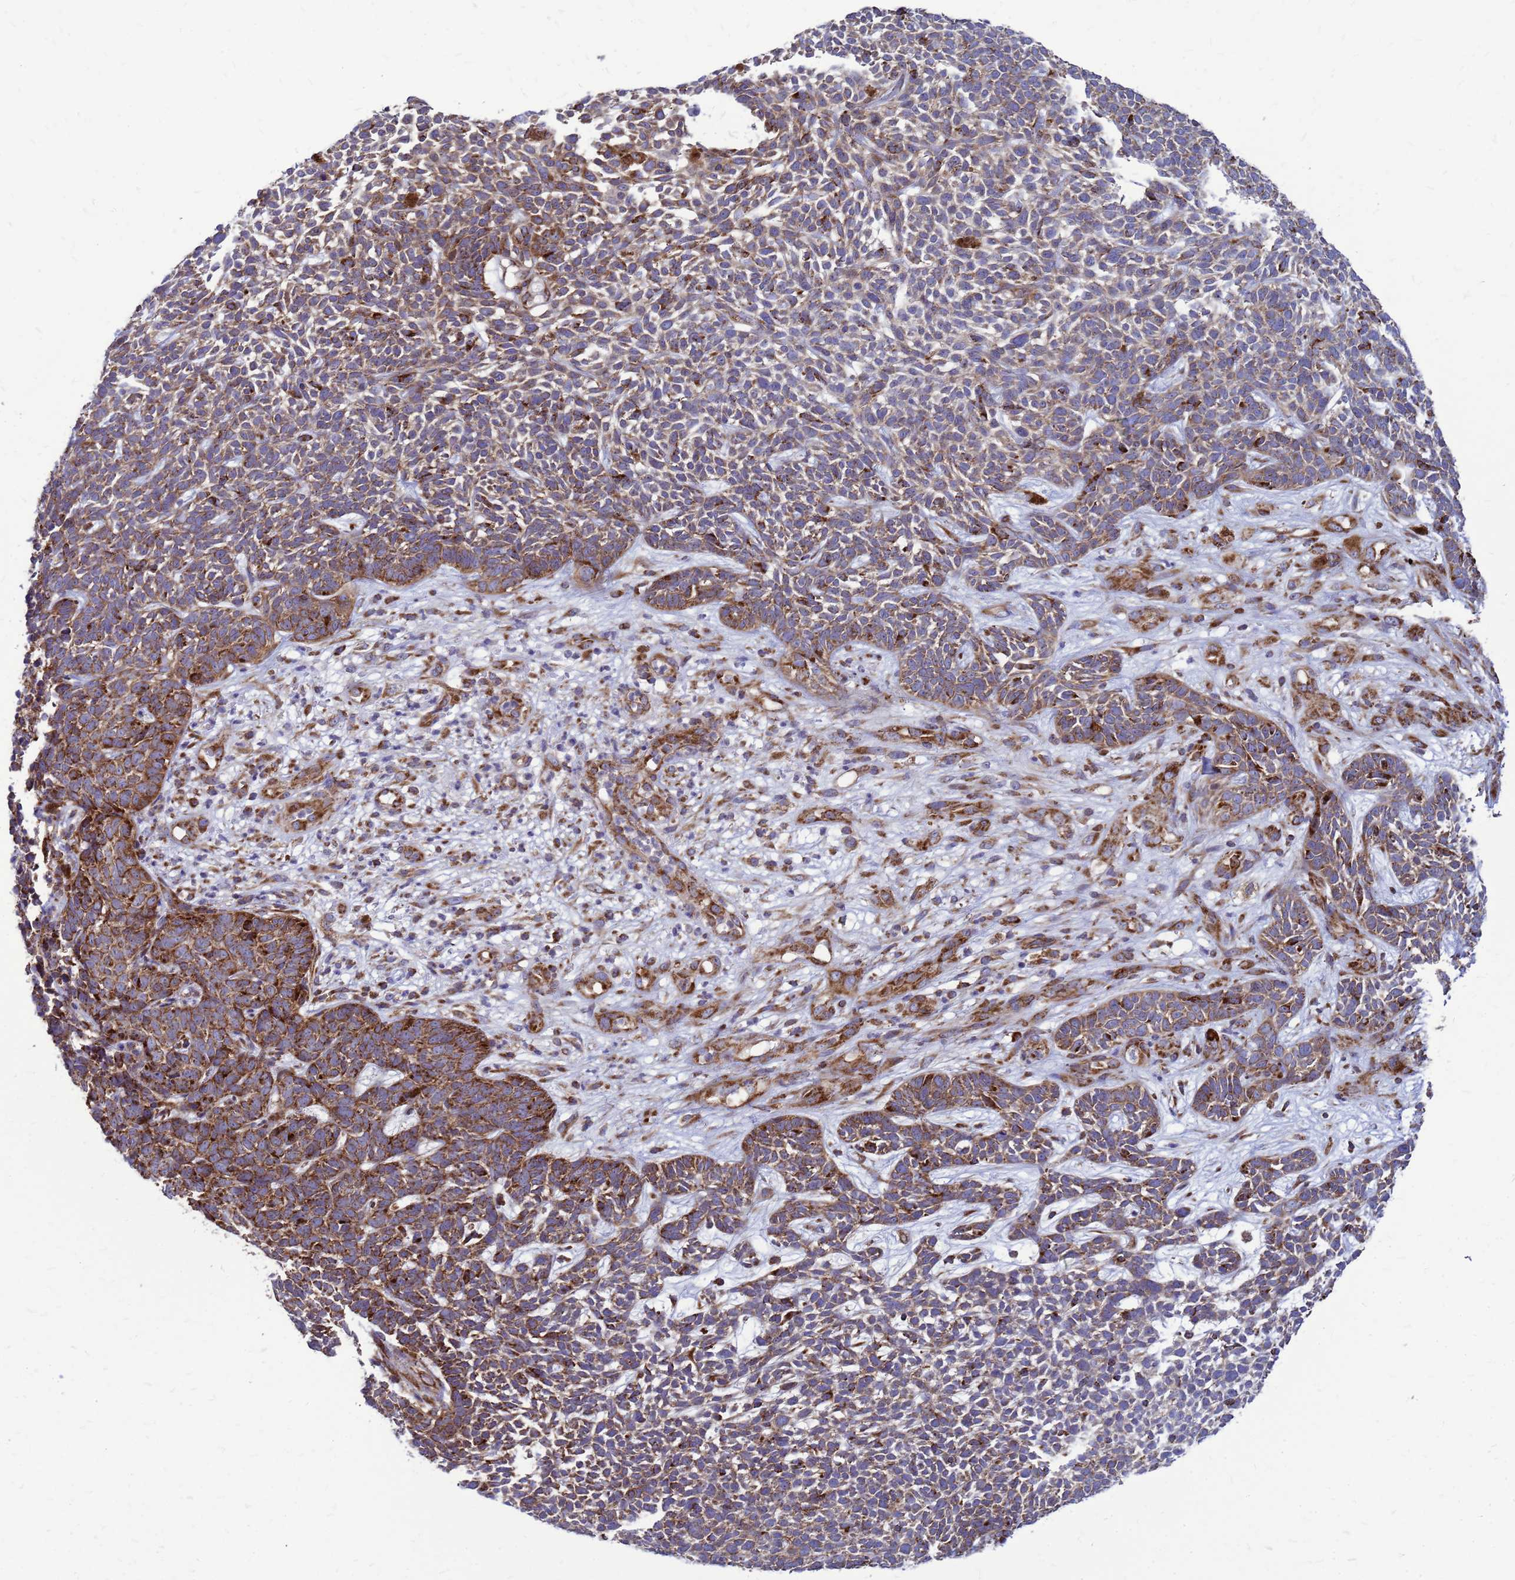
{"staining": {"intensity": "moderate", "quantity": "25%-75%", "location": "cytoplasmic/membranous"}, "tissue": "skin cancer", "cell_type": "Tumor cells", "image_type": "cancer", "snomed": [{"axis": "morphology", "description": "Basal cell carcinoma"}, {"axis": "topography", "description": "Skin"}], "caption": "Brown immunohistochemical staining in human skin cancer demonstrates moderate cytoplasmic/membranous staining in approximately 25%-75% of tumor cells.", "gene": "FSTL4", "patient": {"sex": "female", "age": 84}}